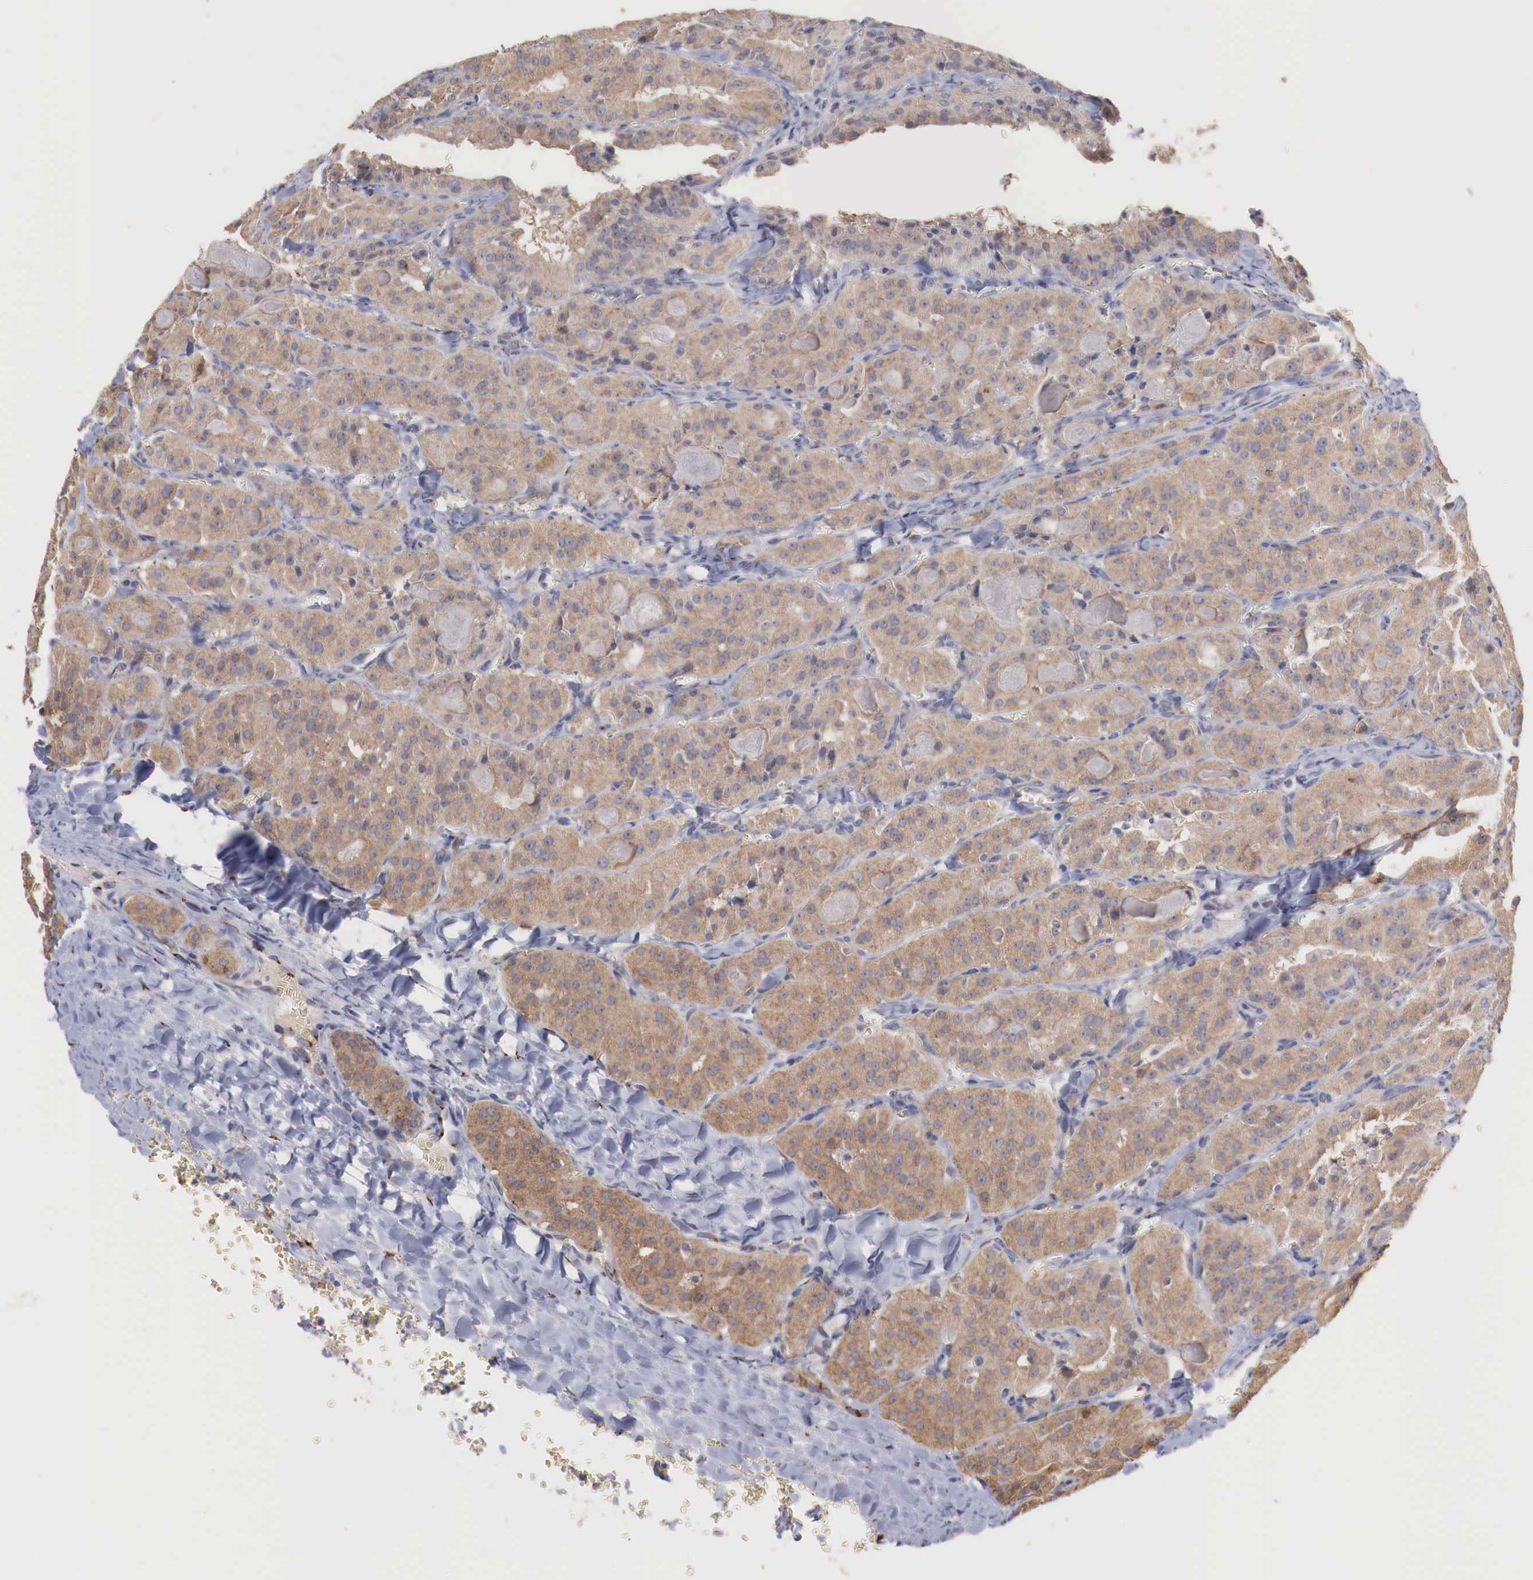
{"staining": {"intensity": "moderate", "quantity": ">75%", "location": "cytoplasmic/membranous"}, "tissue": "thyroid cancer", "cell_type": "Tumor cells", "image_type": "cancer", "snomed": [{"axis": "morphology", "description": "Carcinoma, NOS"}, {"axis": "topography", "description": "Thyroid gland"}], "caption": "IHC image of neoplastic tissue: human carcinoma (thyroid) stained using immunohistochemistry displays medium levels of moderate protein expression localized specifically in the cytoplasmic/membranous of tumor cells, appearing as a cytoplasmic/membranous brown color.", "gene": "SYAP1", "patient": {"sex": "male", "age": 76}}